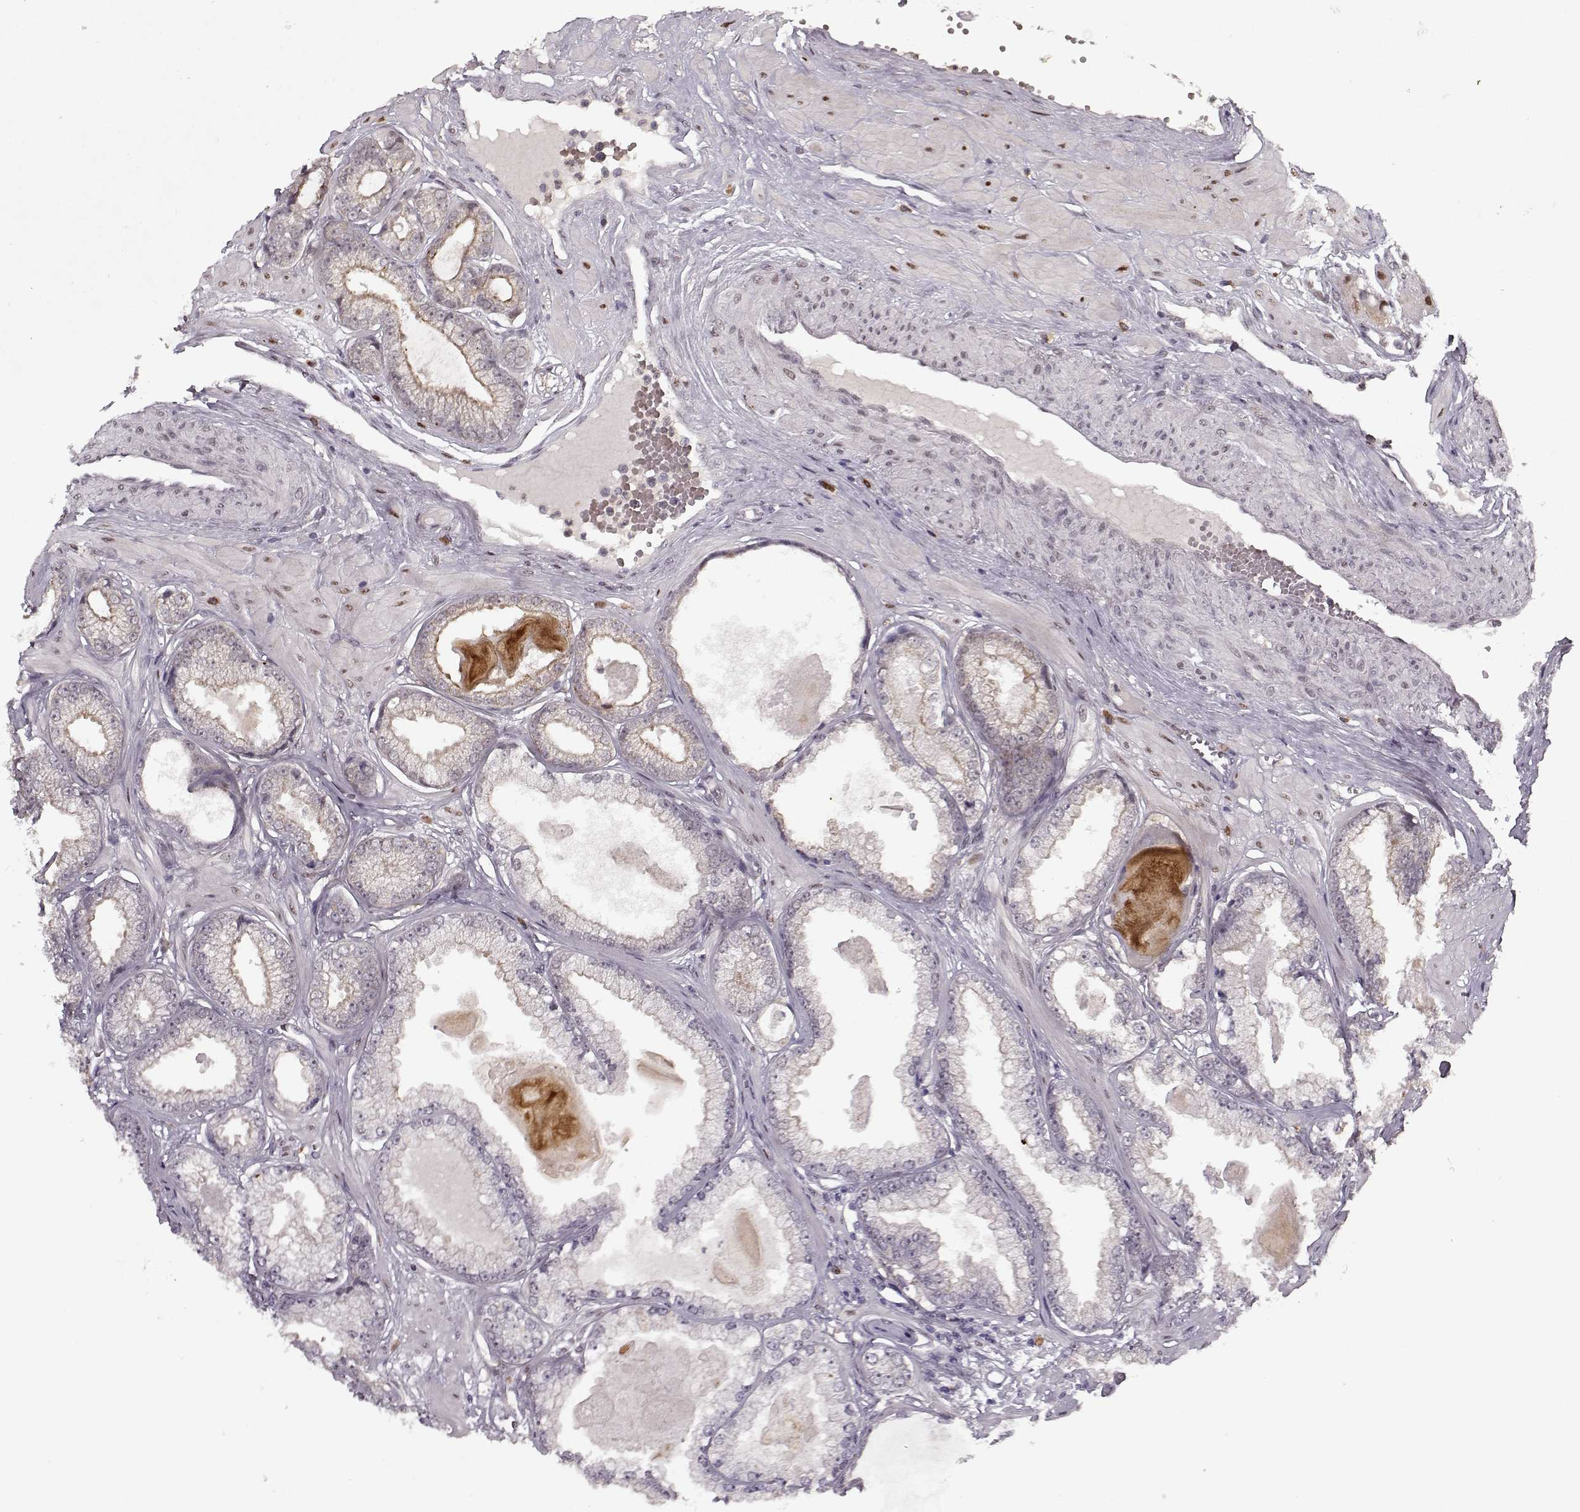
{"staining": {"intensity": "moderate", "quantity": "<25%", "location": "cytoplasmic/membranous"}, "tissue": "prostate cancer", "cell_type": "Tumor cells", "image_type": "cancer", "snomed": [{"axis": "morphology", "description": "Adenocarcinoma, Low grade"}, {"axis": "topography", "description": "Prostate"}], "caption": "High-magnification brightfield microscopy of prostate cancer stained with DAB (brown) and counterstained with hematoxylin (blue). tumor cells exhibit moderate cytoplasmic/membranous staining is seen in about<25% of cells.", "gene": "DENND4B", "patient": {"sex": "male", "age": 64}}